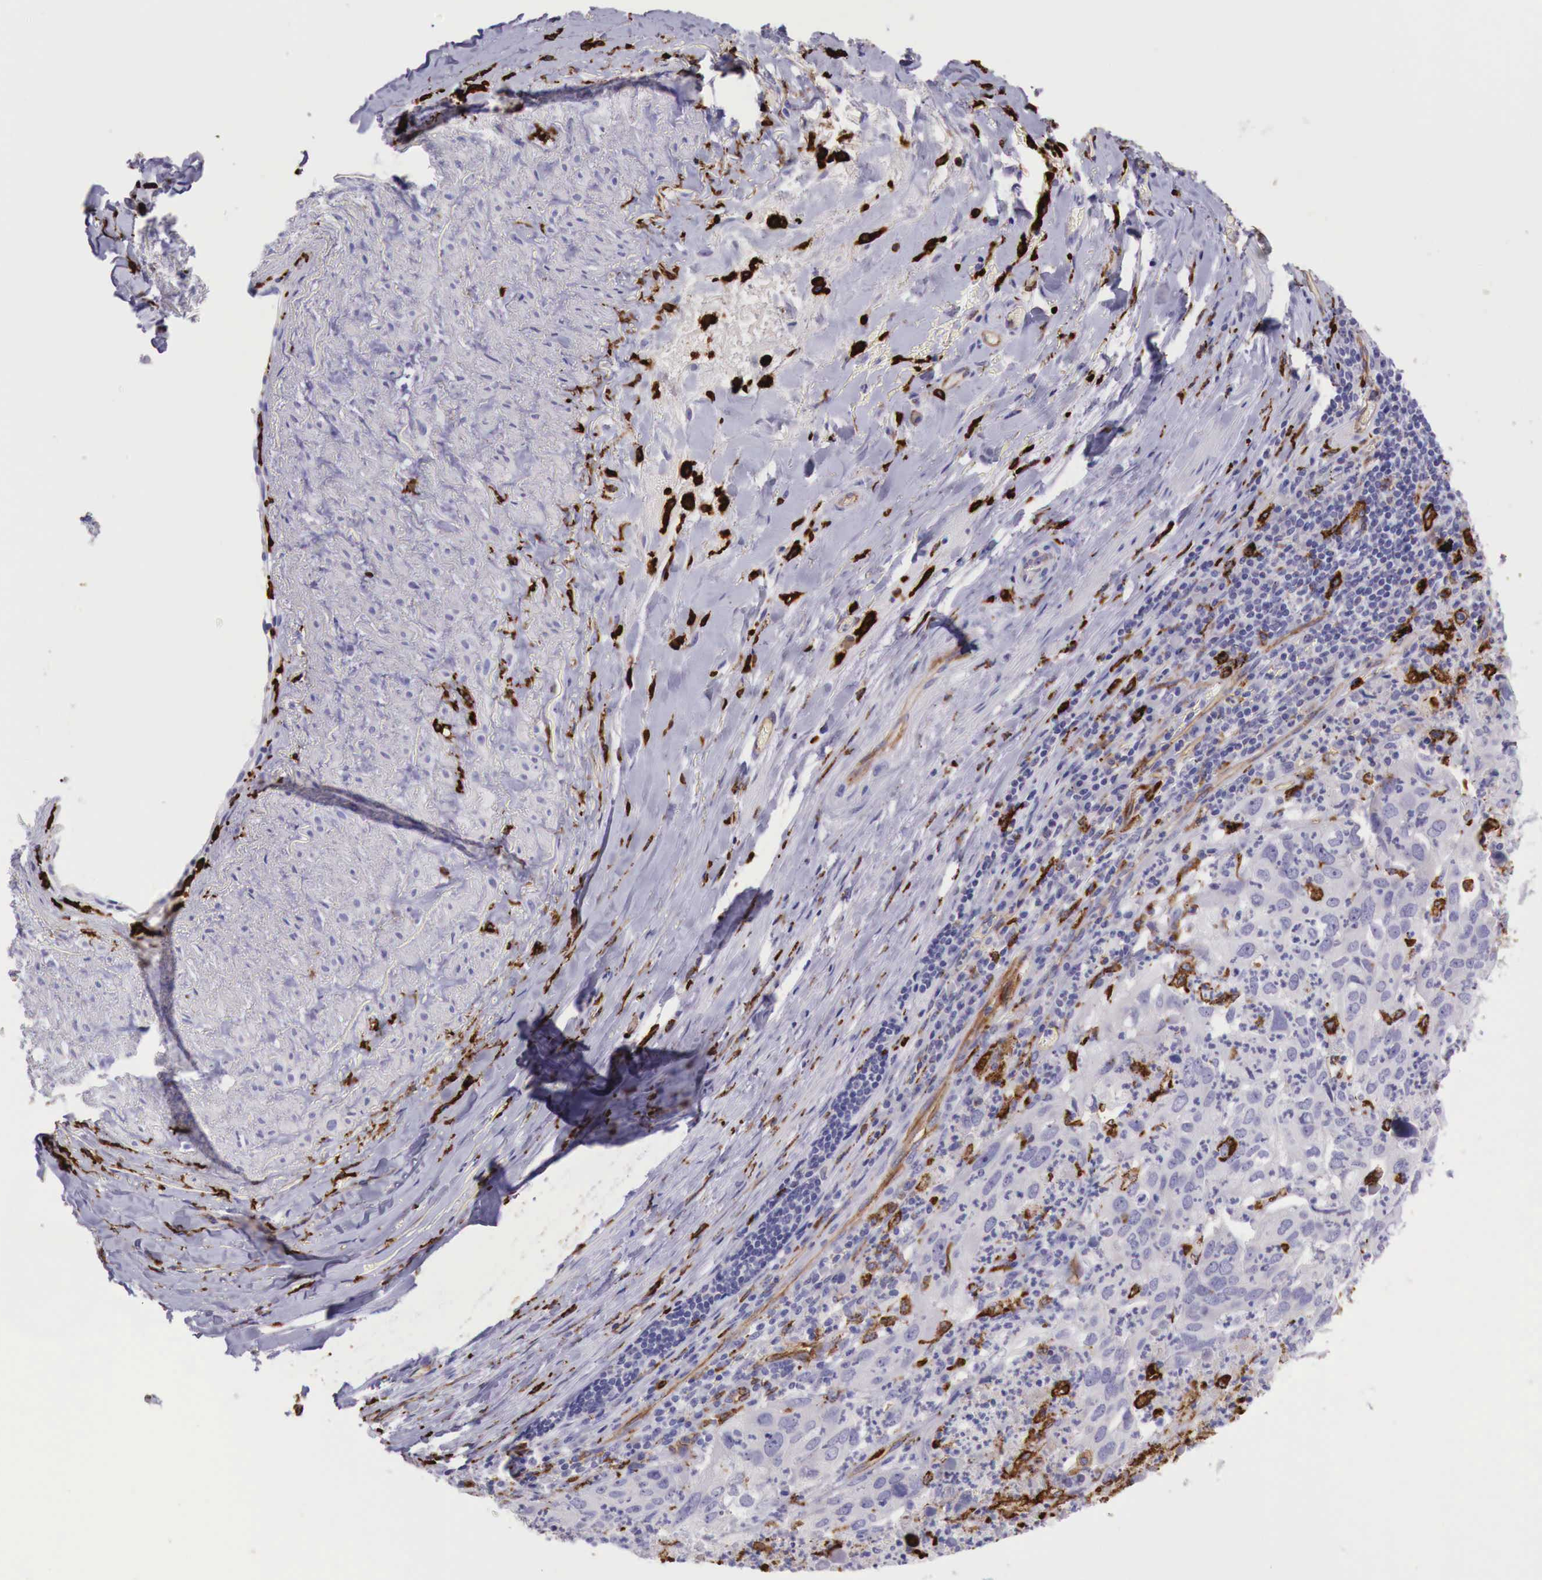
{"staining": {"intensity": "negative", "quantity": "none", "location": "none"}, "tissue": "lung cancer", "cell_type": "Tumor cells", "image_type": "cancer", "snomed": [{"axis": "morphology", "description": "Adenocarcinoma, NOS"}, {"axis": "topography", "description": "Lung"}], "caption": "A histopathology image of lung cancer (adenocarcinoma) stained for a protein demonstrates no brown staining in tumor cells.", "gene": "MSR1", "patient": {"sex": "male", "age": 48}}